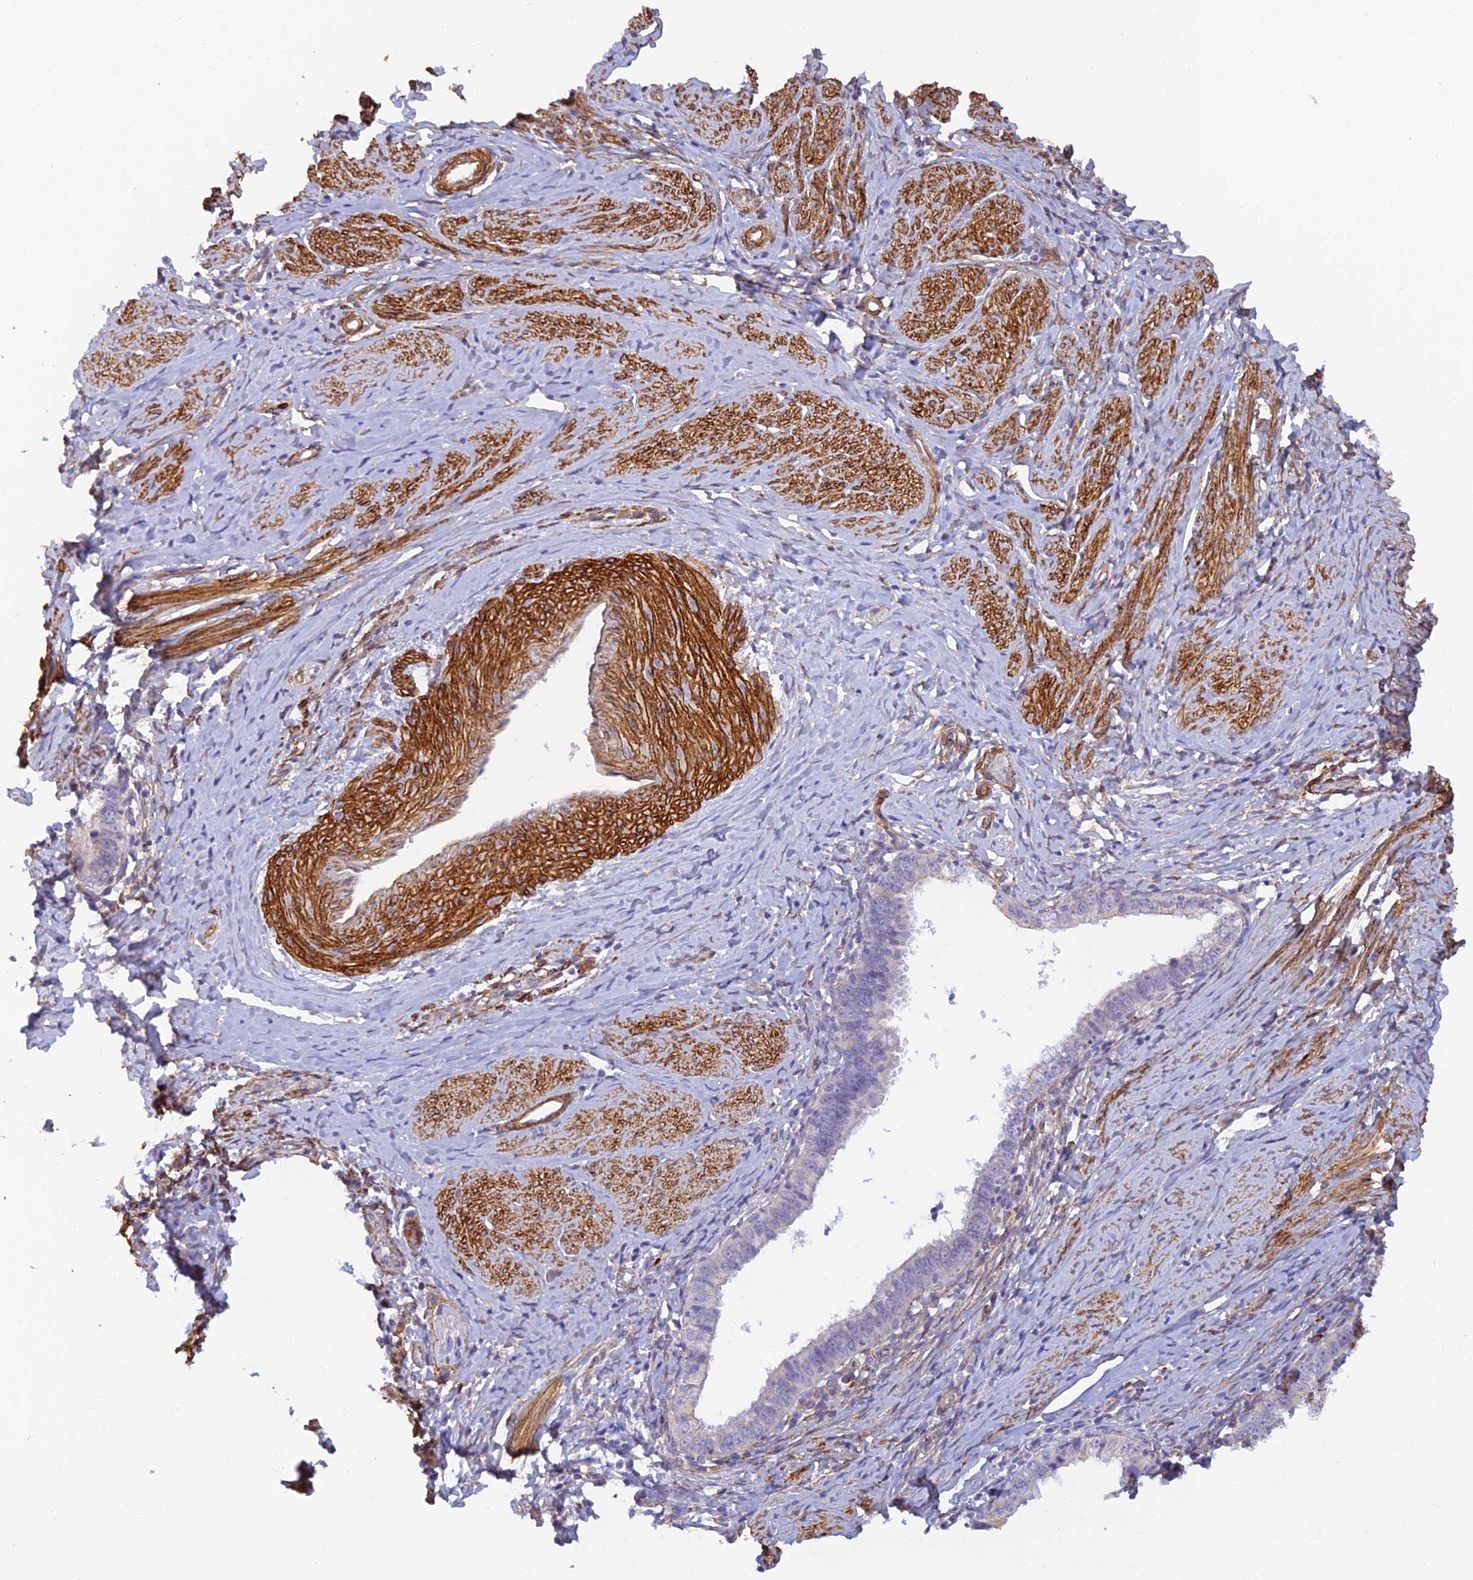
{"staining": {"intensity": "negative", "quantity": "none", "location": "none"}, "tissue": "cervical cancer", "cell_type": "Tumor cells", "image_type": "cancer", "snomed": [{"axis": "morphology", "description": "Adenocarcinoma, NOS"}, {"axis": "topography", "description": "Cervix"}], "caption": "Immunohistochemical staining of human cervical adenocarcinoma exhibits no significant staining in tumor cells.", "gene": "ALDH1L2", "patient": {"sex": "female", "age": 36}}